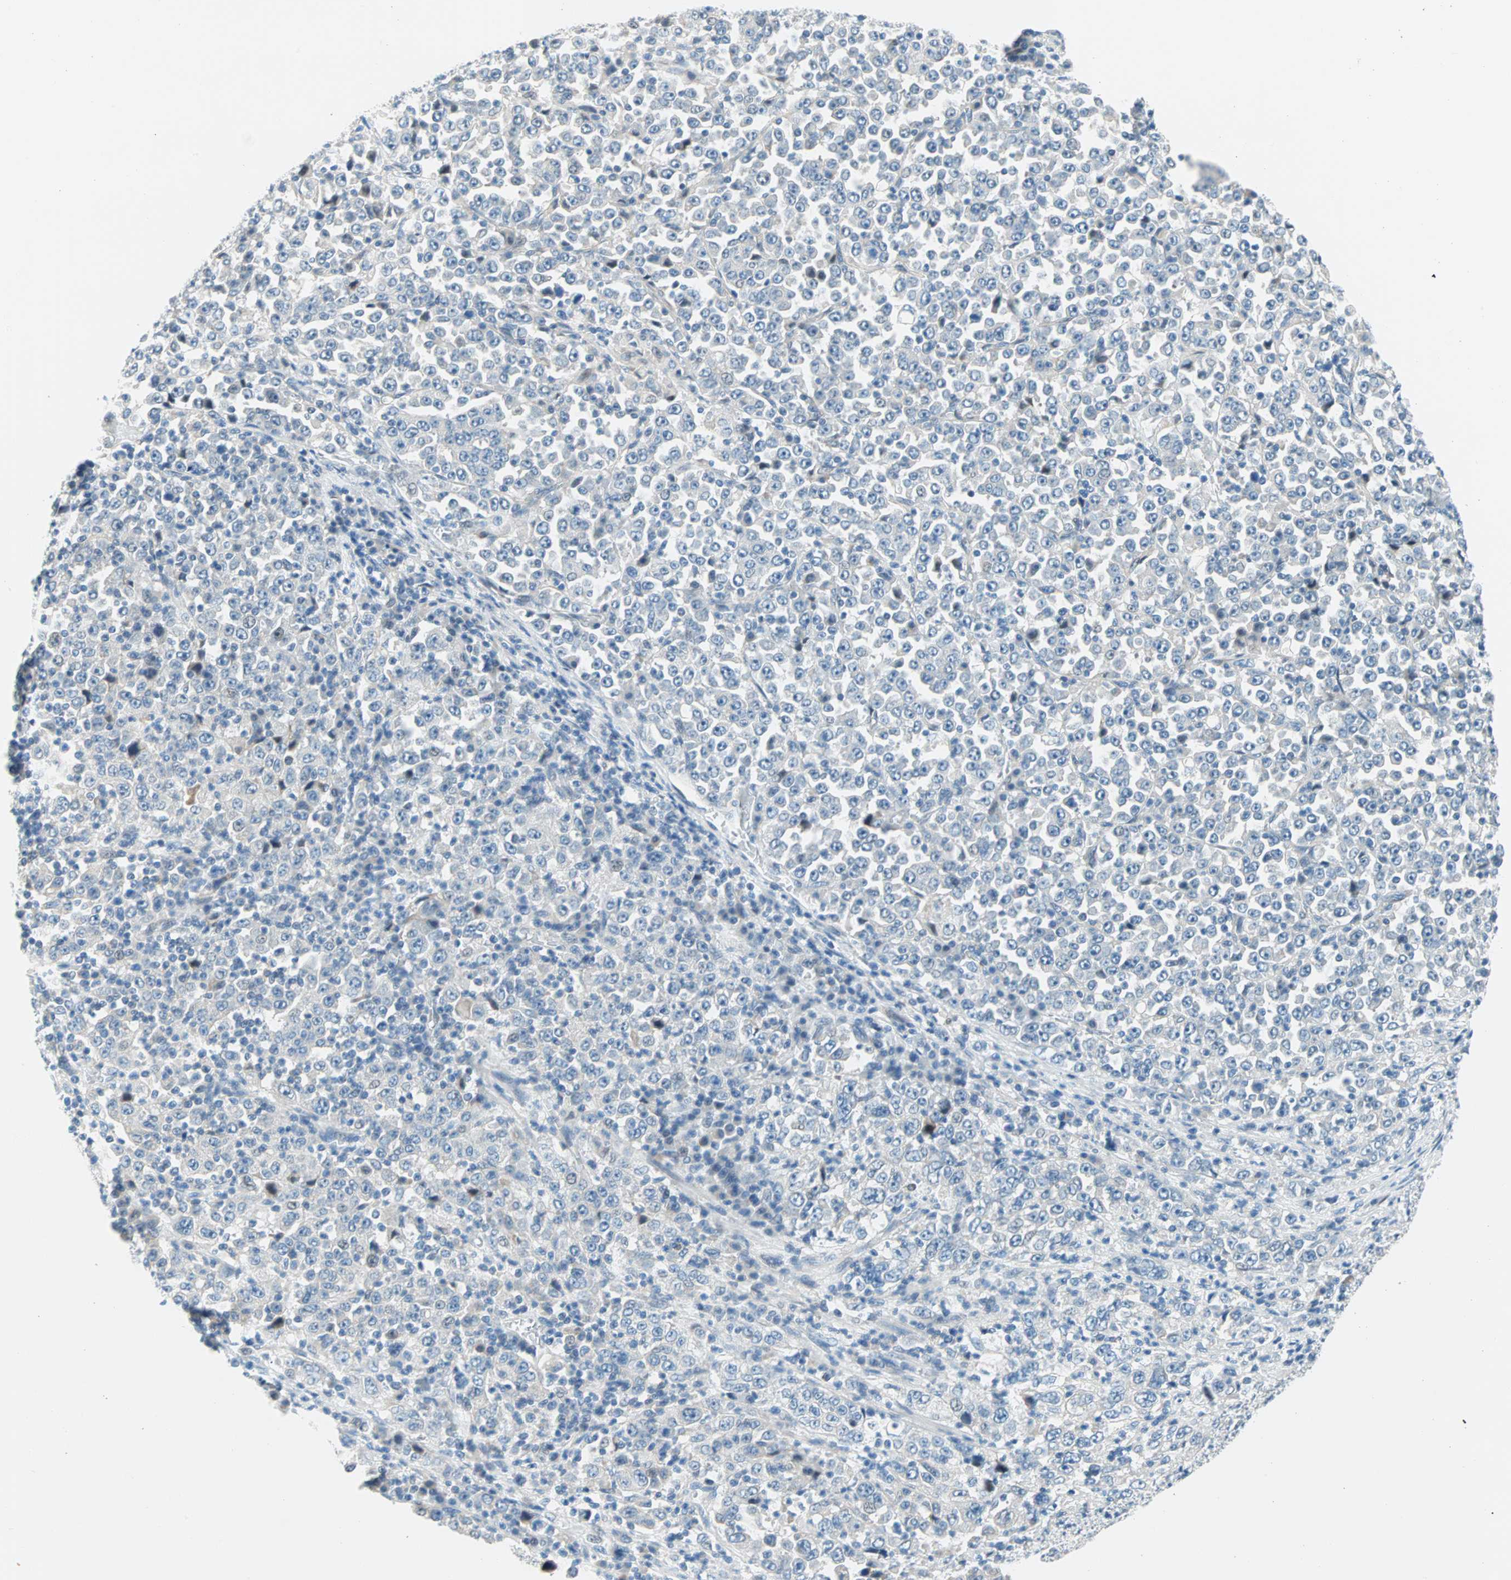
{"staining": {"intensity": "negative", "quantity": "none", "location": "none"}, "tissue": "stomach cancer", "cell_type": "Tumor cells", "image_type": "cancer", "snomed": [{"axis": "morphology", "description": "Normal tissue, NOS"}, {"axis": "morphology", "description": "Adenocarcinoma, NOS"}, {"axis": "topography", "description": "Stomach, upper"}, {"axis": "topography", "description": "Stomach"}], "caption": "A high-resolution photomicrograph shows immunohistochemistry (IHC) staining of stomach cancer, which exhibits no significant positivity in tumor cells.", "gene": "TMEM163", "patient": {"sex": "male", "age": 59}}